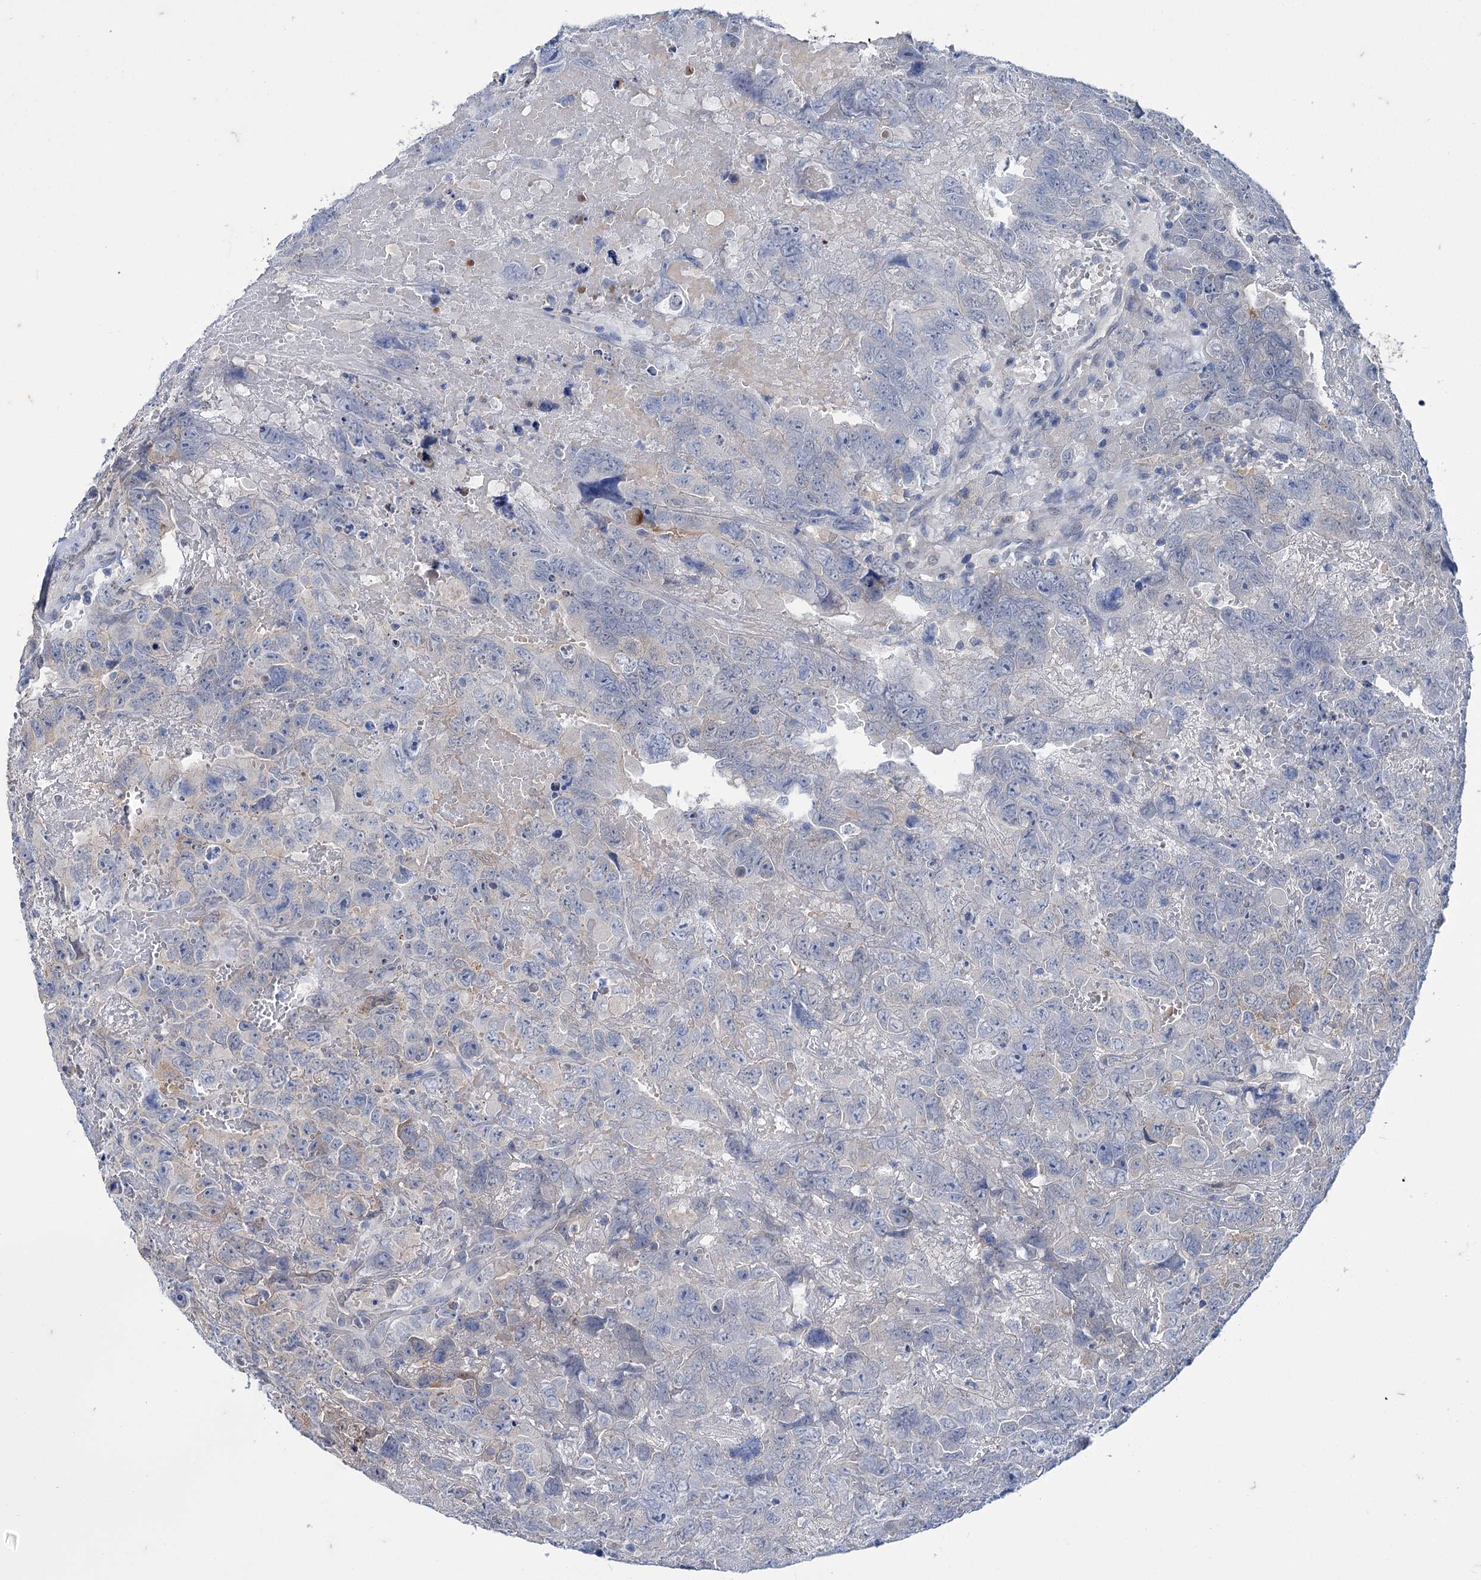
{"staining": {"intensity": "negative", "quantity": "none", "location": "none"}, "tissue": "testis cancer", "cell_type": "Tumor cells", "image_type": "cancer", "snomed": [{"axis": "morphology", "description": "Carcinoma, Embryonal, NOS"}, {"axis": "topography", "description": "Testis"}], "caption": "Human testis cancer stained for a protein using immunohistochemistry displays no expression in tumor cells.", "gene": "MID1IP1", "patient": {"sex": "male", "age": 45}}